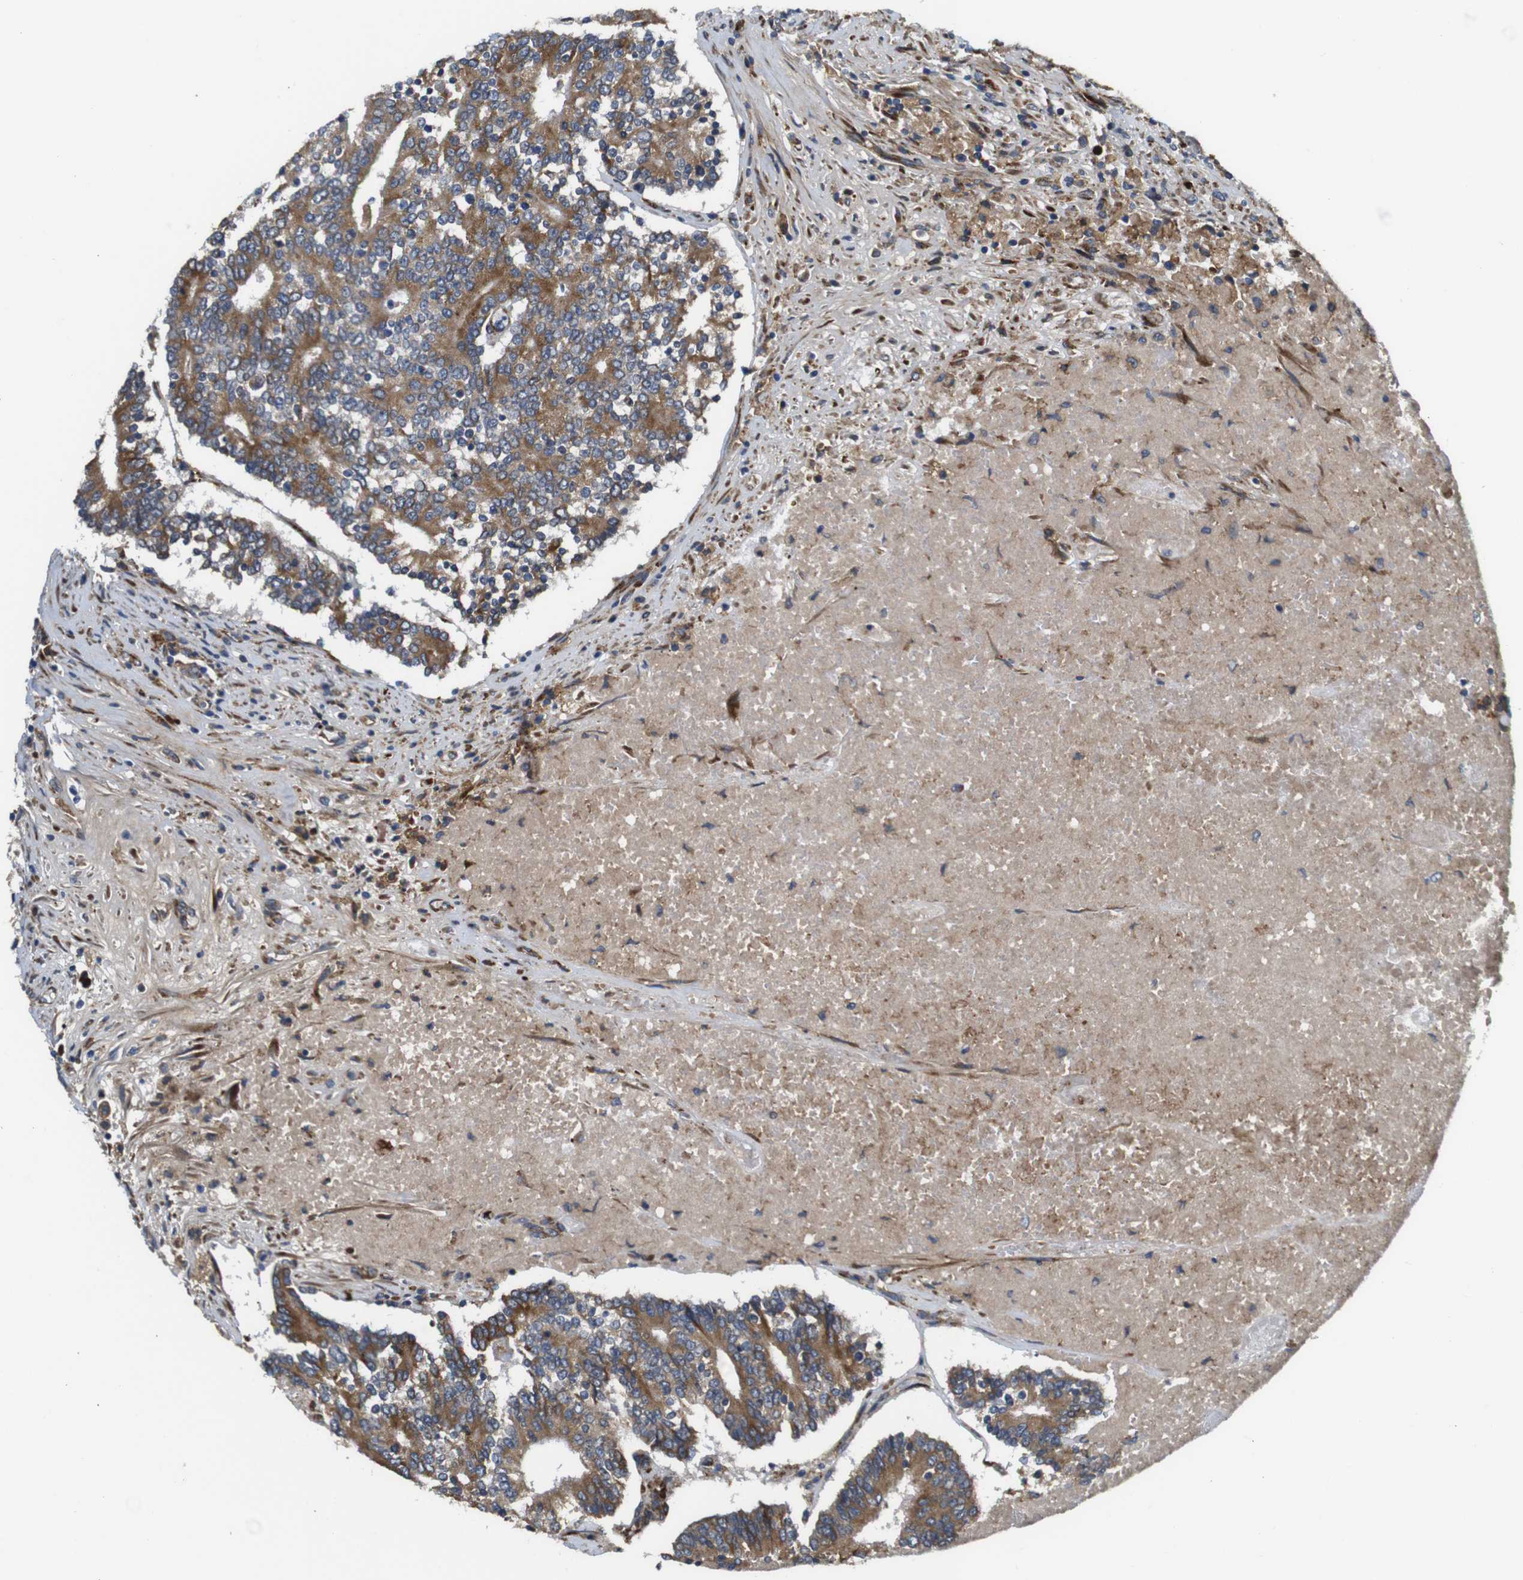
{"staining": {"intensity": "moderate", "quantity": ">75%", "location": "cytoplasmic/membranous"}, "tissue": "prostate cancer", "cell_type": "Tumor cells", "image_type": "cancer", "snomed": [{"axis": "morphology", "description": "Normal tissue, NOS"}, {"axis": "morphology", "description": "Adenocarcinoma, High grade"}, {"axis": "topography", "description": "Prostate"}, {"axis": "topography", "description": "Seminal veicle"}], "caption": "Protein staining displays moderate cytoplasmic/membranous staining in about >75% of tumor cells in prostate cancer.", "gene": "UBE2G2", "patient": {"sex": "male", "age": 55}}